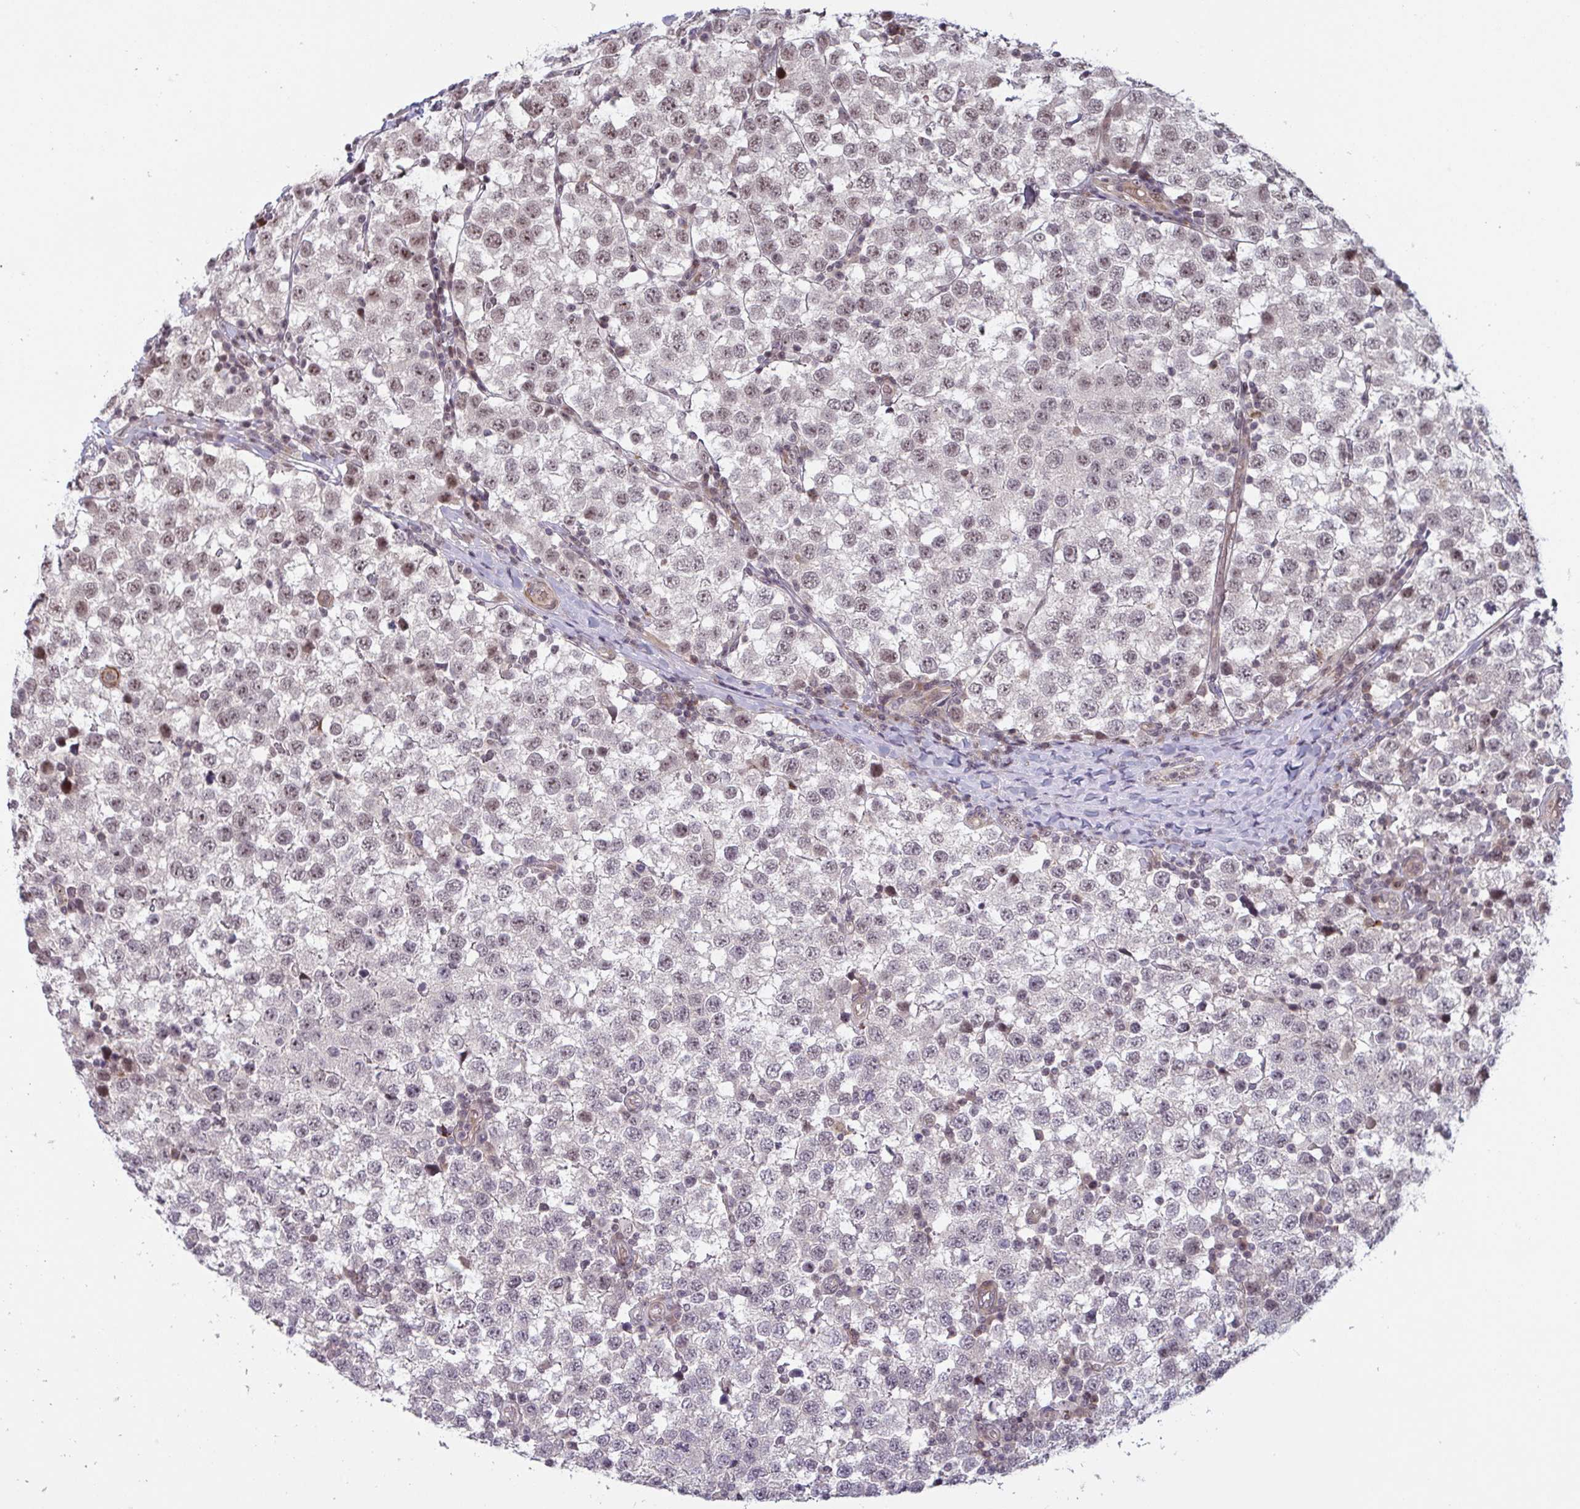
{"staining": {"intensity": "moderate", "quantity": "25%-75%", "location": "nuclear"}, "tissue": "testis cancer", "cell_type": "Tumor cells", "image_type": "cancer", "snomed": [{"axis": "morphology", "description": "Seminoma, NOS"}, {"axis": "topography", "description": "Testis"}], "caption": "DAB immunohistochemical staining of testis cancer shows moderate nuclear protein positivity in approximately 25%-75% of tumor cells. (DAB IHC with brightfield microscopy, high magnification).", "gene": "NLRP13", "patient": {"sex": "male", "age": 34}}